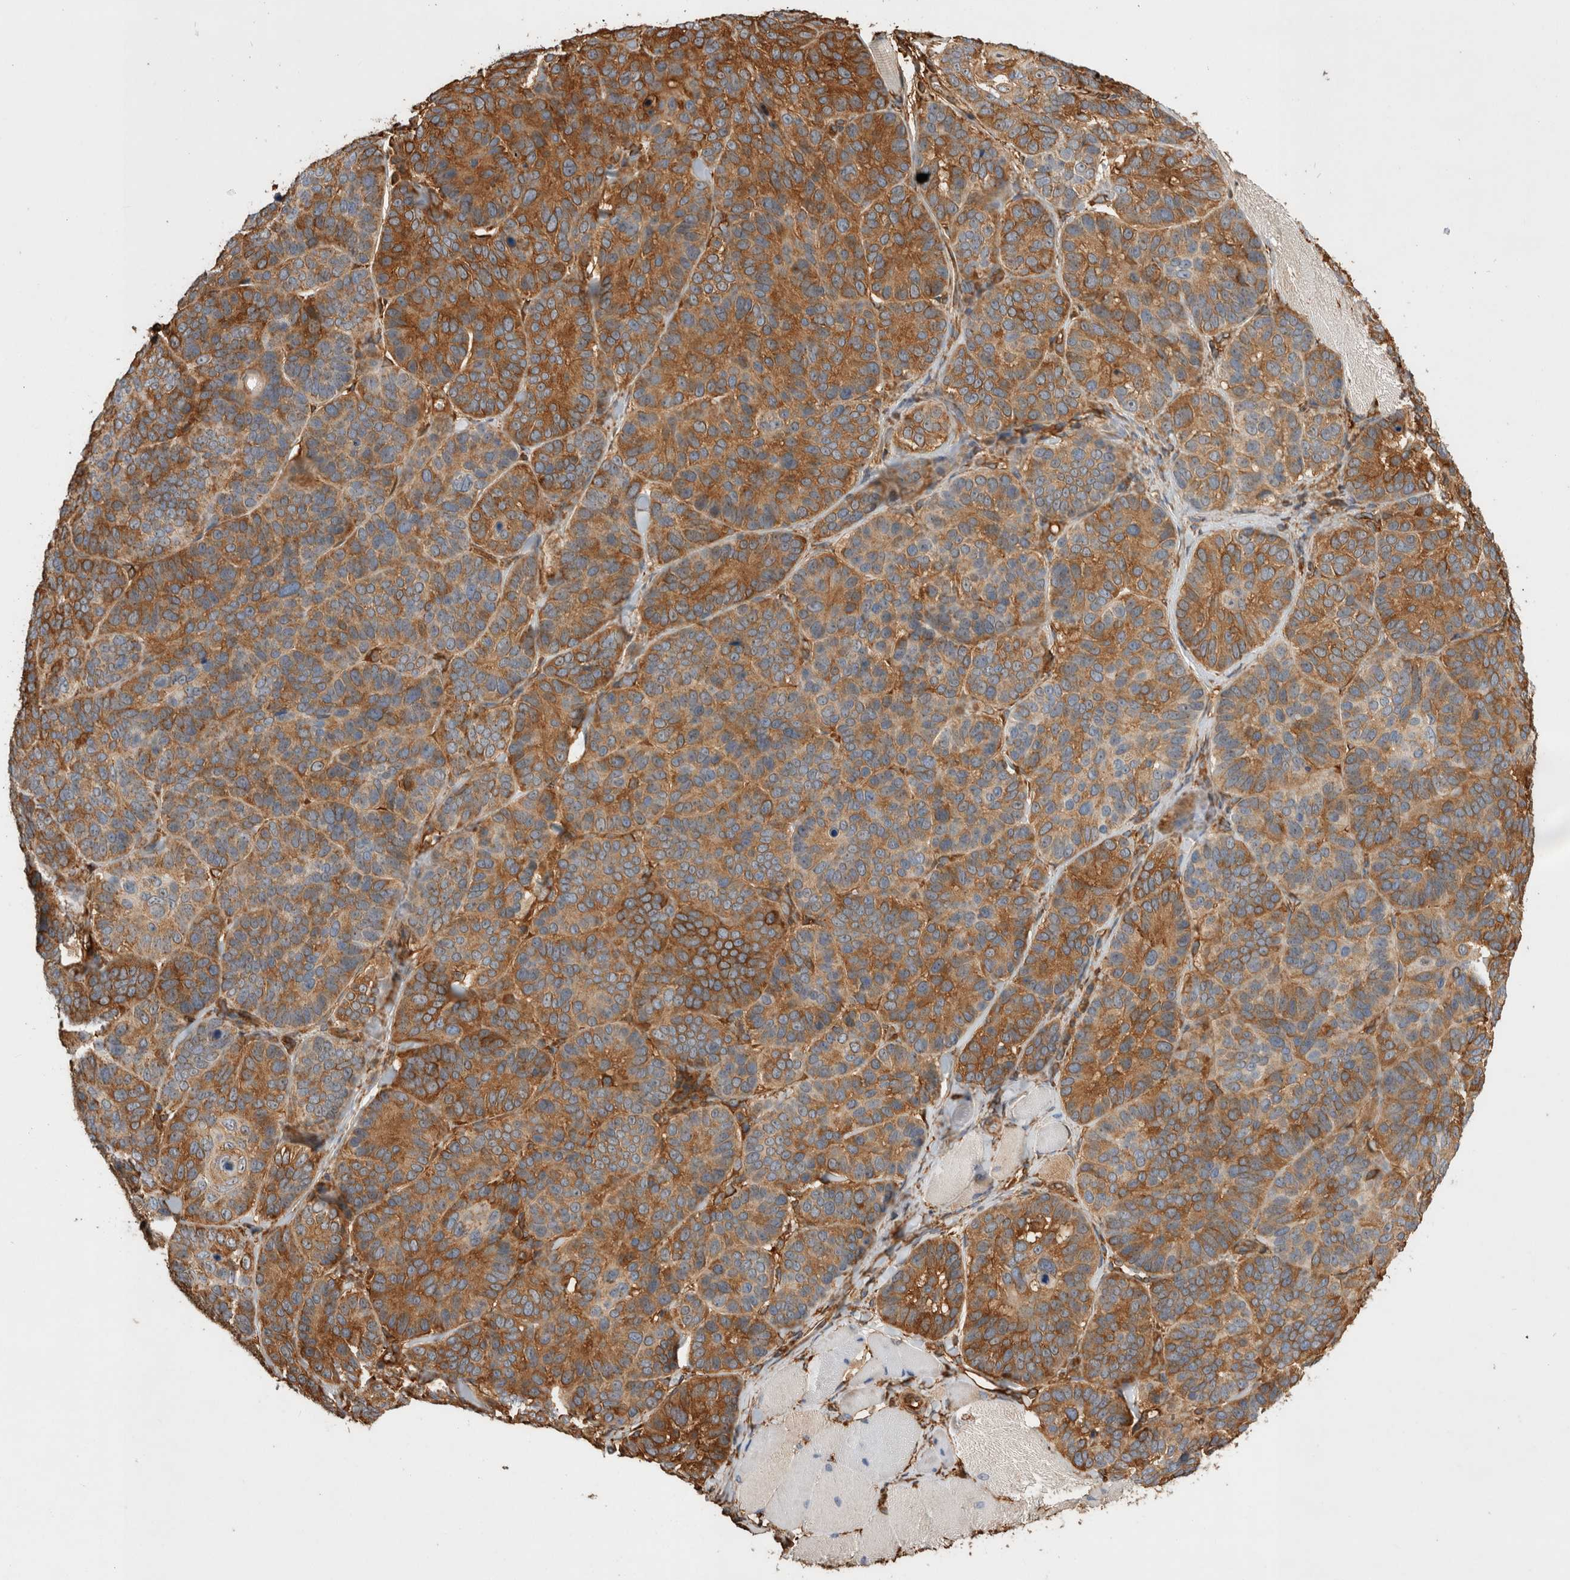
{"staining": {"intensity": "strong", "quantity": ">75%", "location": "cytoplasmic/membranous"}, "tissue": "skin cancer", "cell_type": "Tumor cells", "image_type": "cancer", "snomed": [{"axis": "morphology", "description": "Basal cell carcinoma"}, {"axis": "topography", "description": "Skin"}], "caption": "Protein staining of basal cell carcinoma (skin) tissue demonstrates strong cytoplasmic/membranous positivity in about >75% of tumor cells. (IHC, brightfield microscopy, high magnification).", "gene": "ZNF397", "patient": {"sex": "male", "age": 62}}